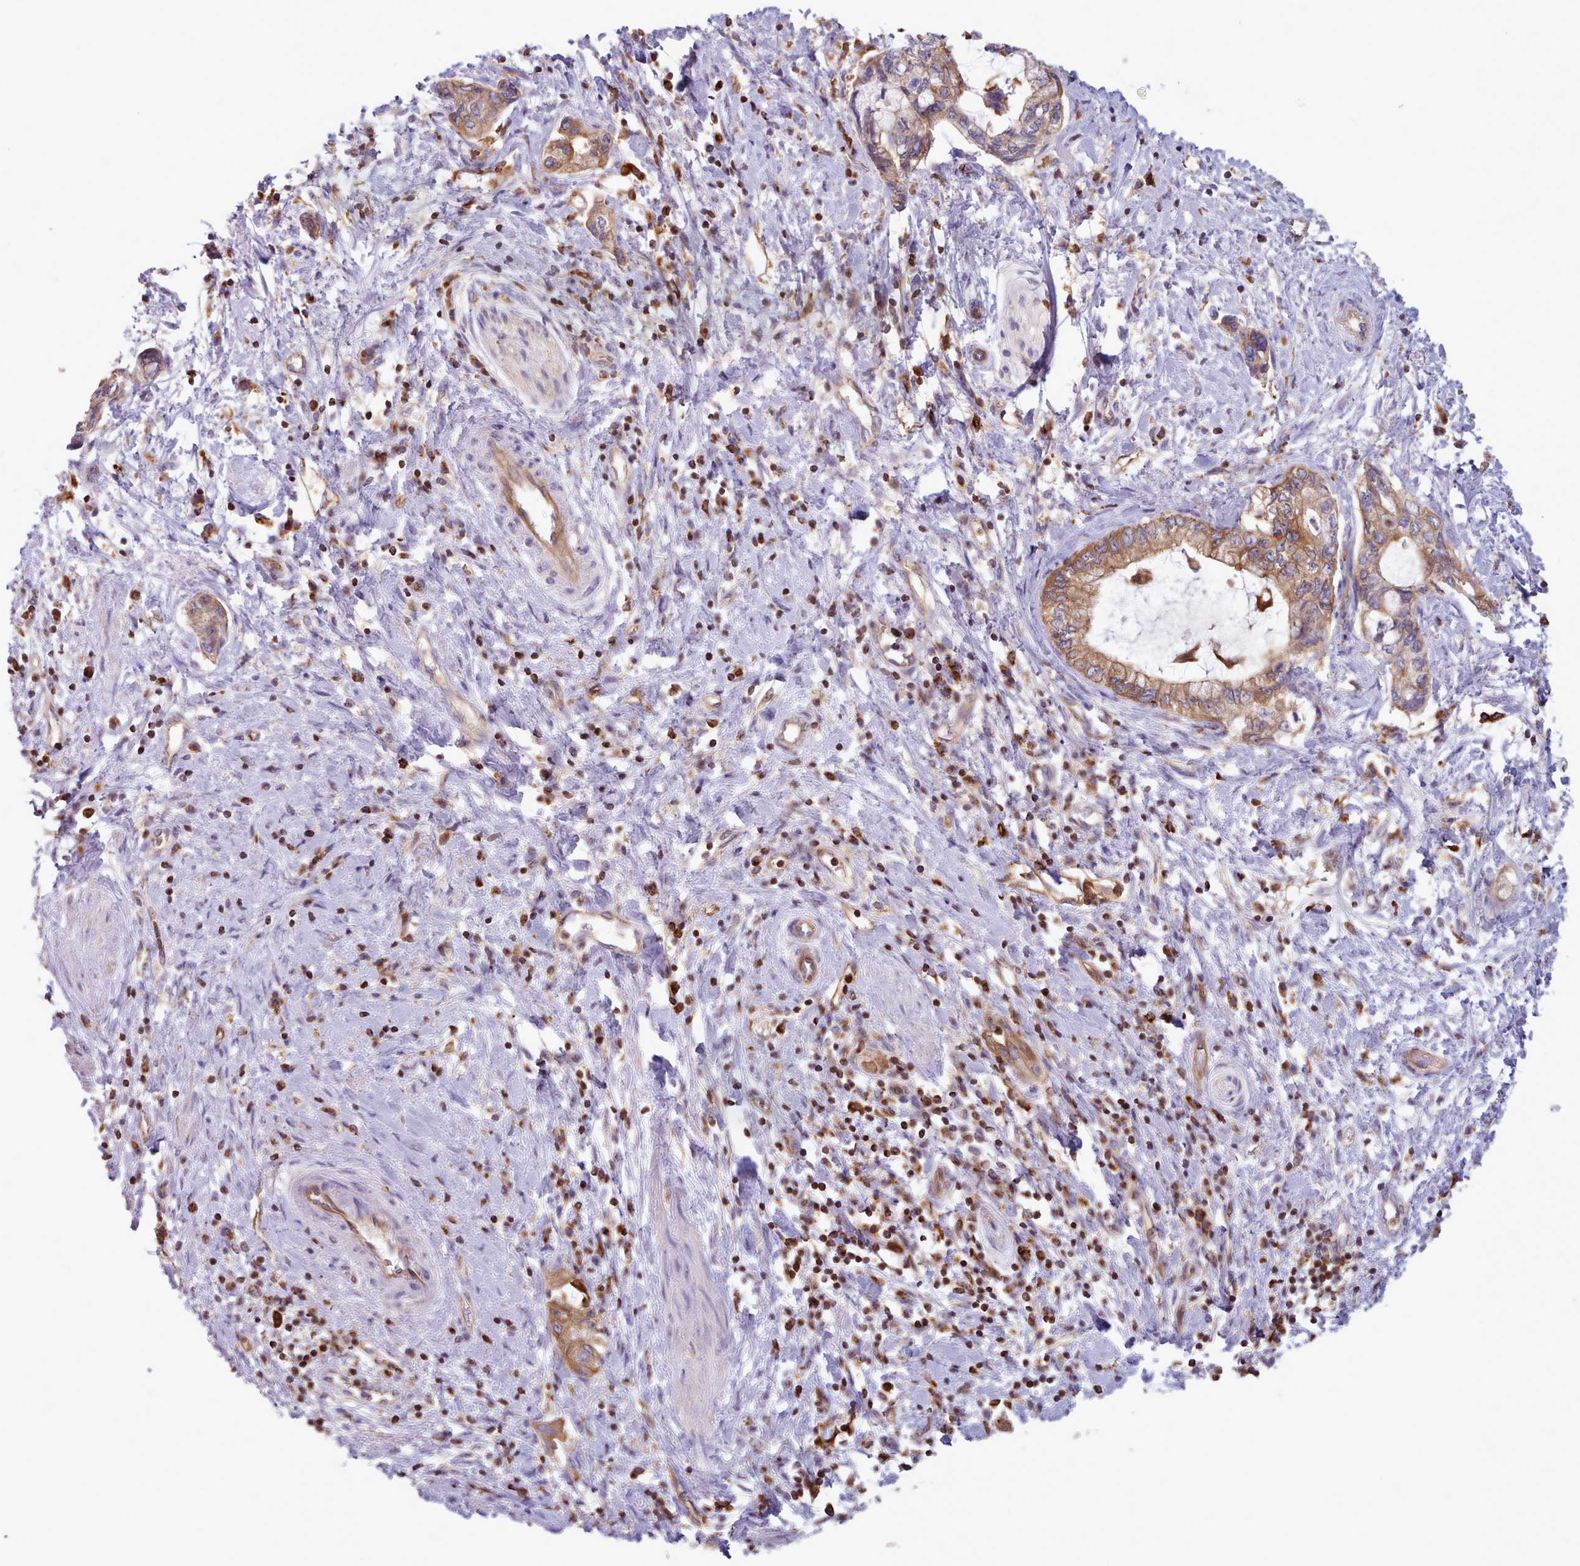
{"staining": {"intensity": "moderate", "quantity": ">75%", "location": "cytoplasmic/membranous"}, "tissue": "pancreatic cancer", "cell_type": "Tumor cells", "image_type": "cancer", "snomed": [{"axis": "morphology", "description": "Adenocarcinoma, NOS"}, {"axis": "topography", "description": "Pancreas"}], "caption": "Moderate cytoplasmic/membranous positivity is present in approximately >75% of tumor cells in pancreatic cancer (adenocarcinoma).", "gene": "CRYBG1", "patient": {"sex": "female", "age": 73}}